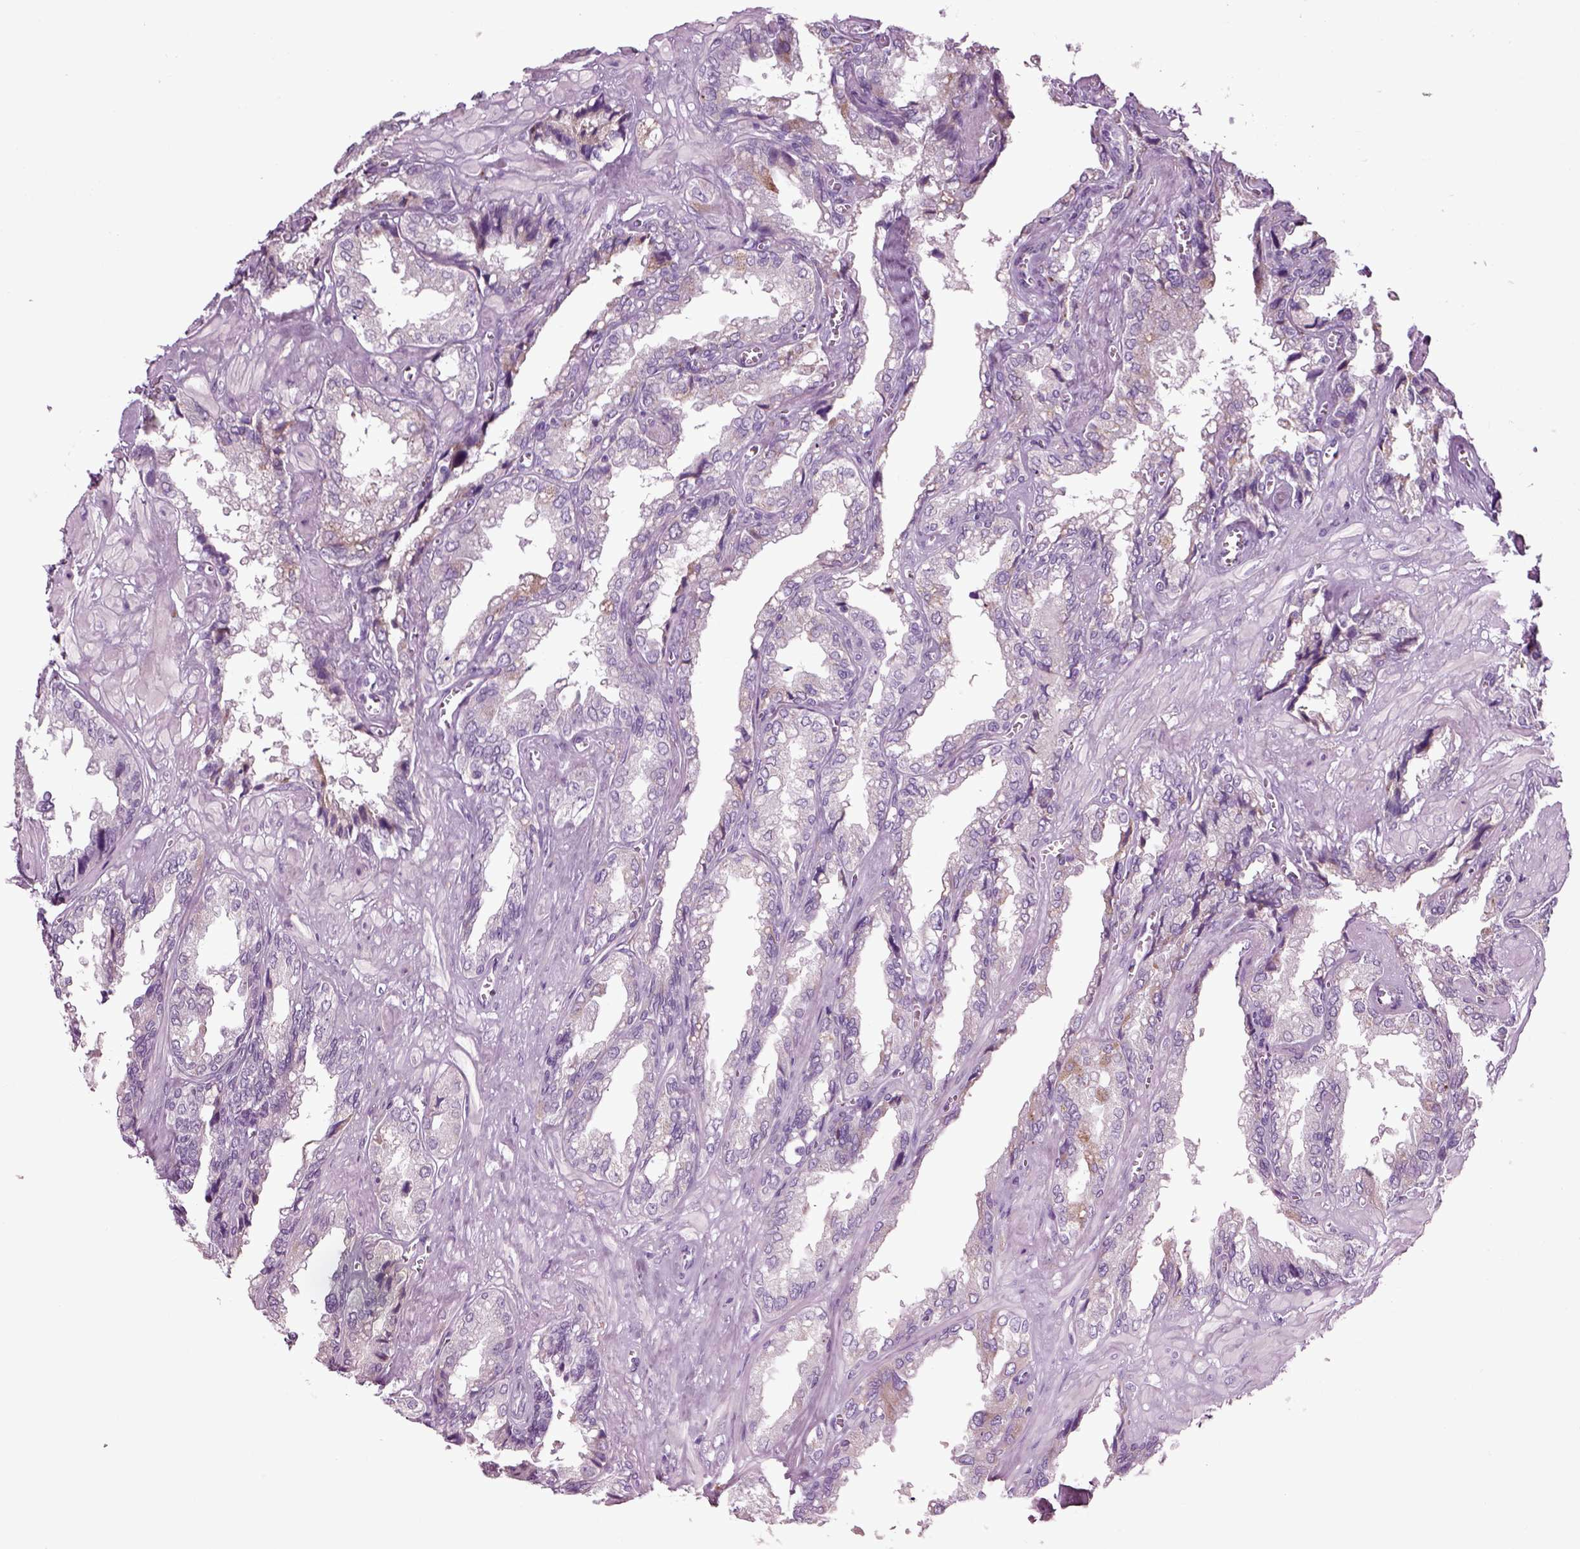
{"staining": {"intensity": "weak", "quantity": "<25%", "location": "cytoplasmic/membranous"}, "tissue": "seminal vesicle", "cell_type": "Glandular cells", "image_type": "normal", "snomed": [{"axis": "morphology", "description": "Normal tissue, NOS"}, {"axis": "topography", "description": "Seminal veicle"}], "caption": "Immunohistochemistry micrograph of benign seminal vesicle: human seminal vesicle stained with DAB demonstrates no significant protein expression in glandular cells.", "gene": "ARHGAP11A", "patient": {"sex": "male", "age": 67}}